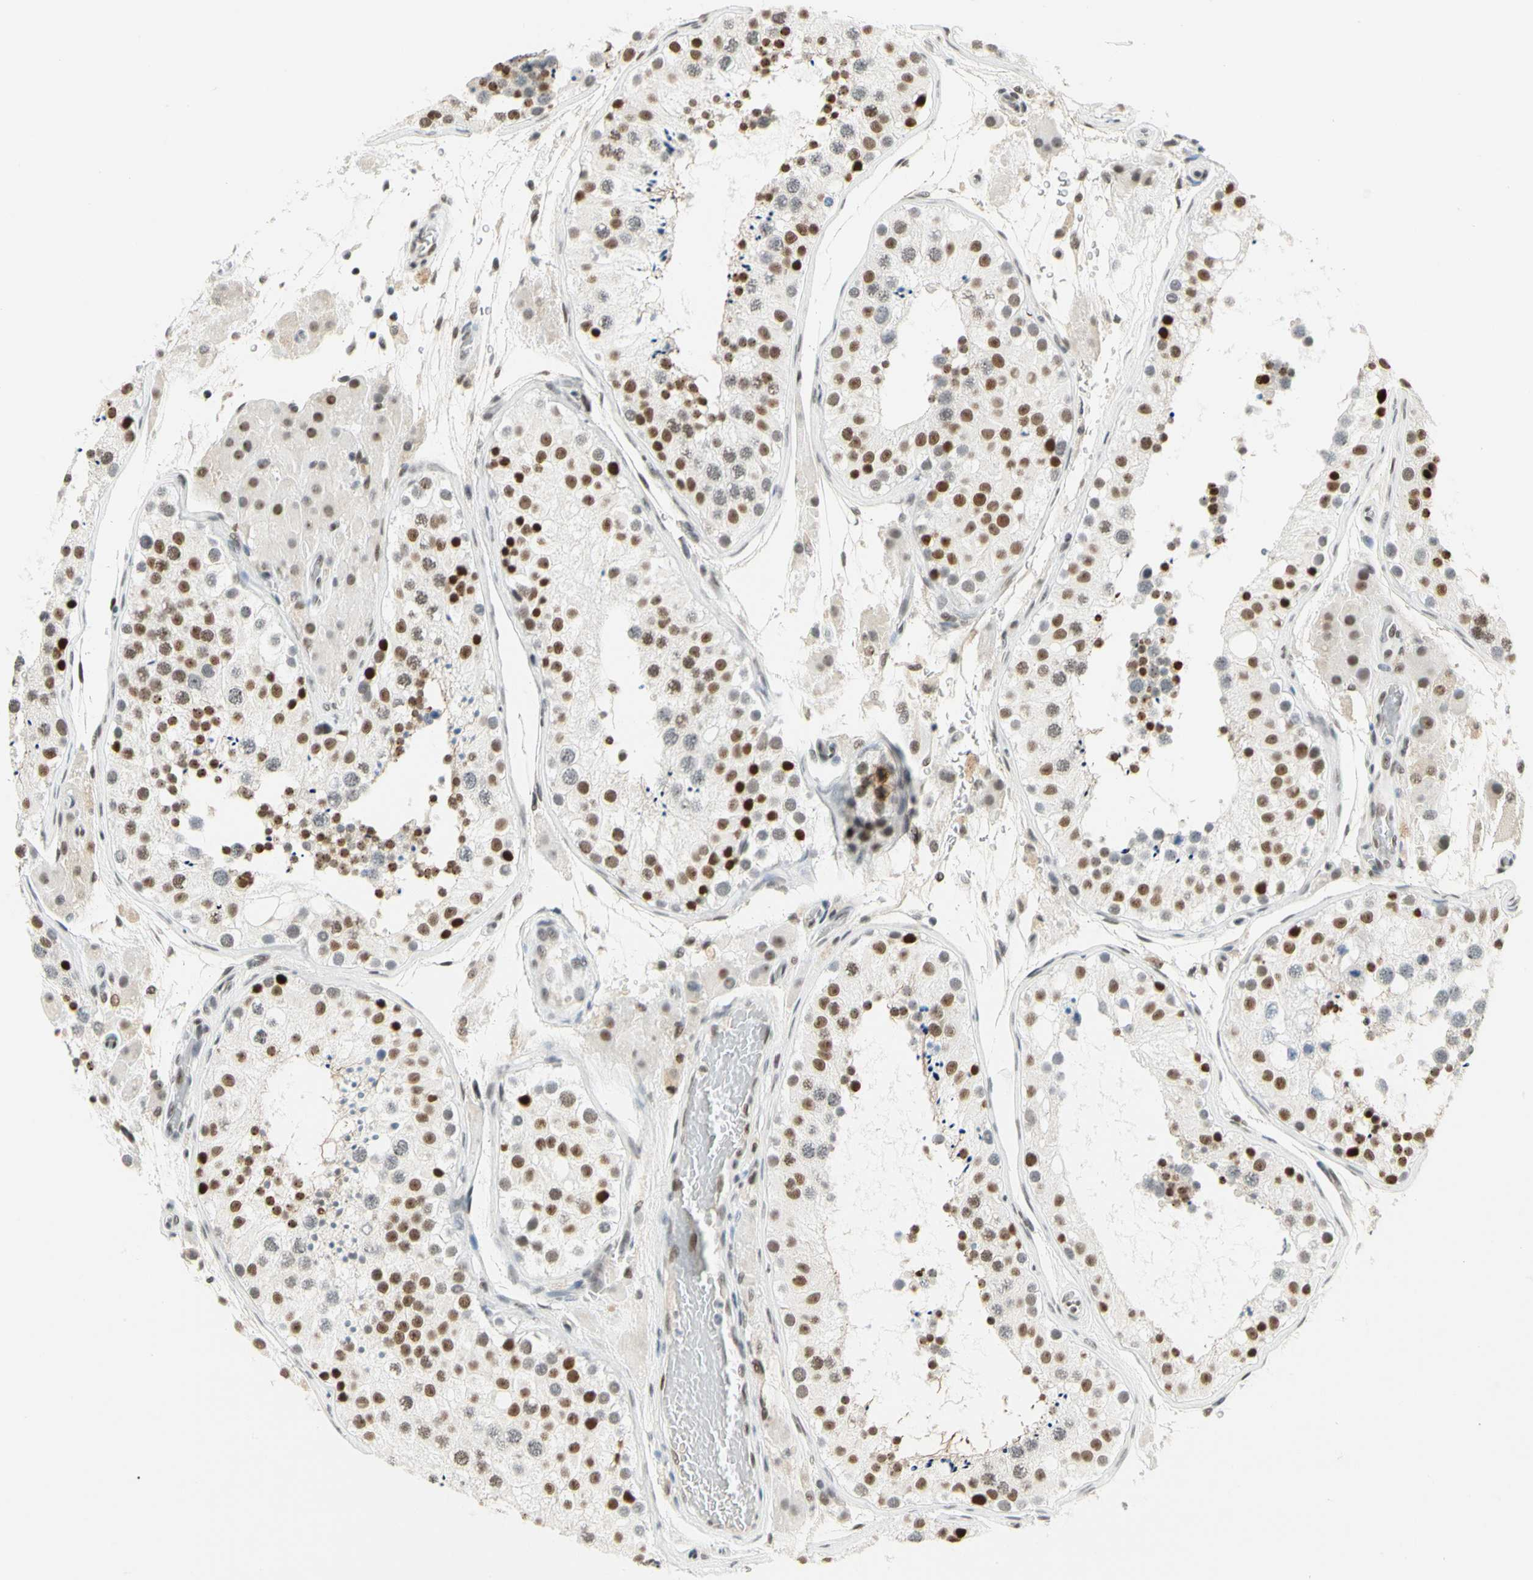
{"staining": {"intensity": "strong", "quantity": "25%-75%", "location": "nuclear"}, "tissue": "testis", "cell_type": "Cells in seminiferous ducts", "image_type": "normal", "snomed": [{"axis": "morphology", "description": "Normal tissue, NOS"}, {"axis": "topography", "description": "Testis"}, {"axis": "topography", "description": "Epididymis"}], "caption": "Immunohistochemical staining of normal human testis exhibits high levels of strong nuclear staining in about 25%-75% of cells in seminiferous ducts. The protein is stained brown, and the nuclei are stained in blue (DAB IHC with brightfield microscopy, high magnification).", "gene": "ZSCAN16", "patient": {"sex": "male", "age": 26}}